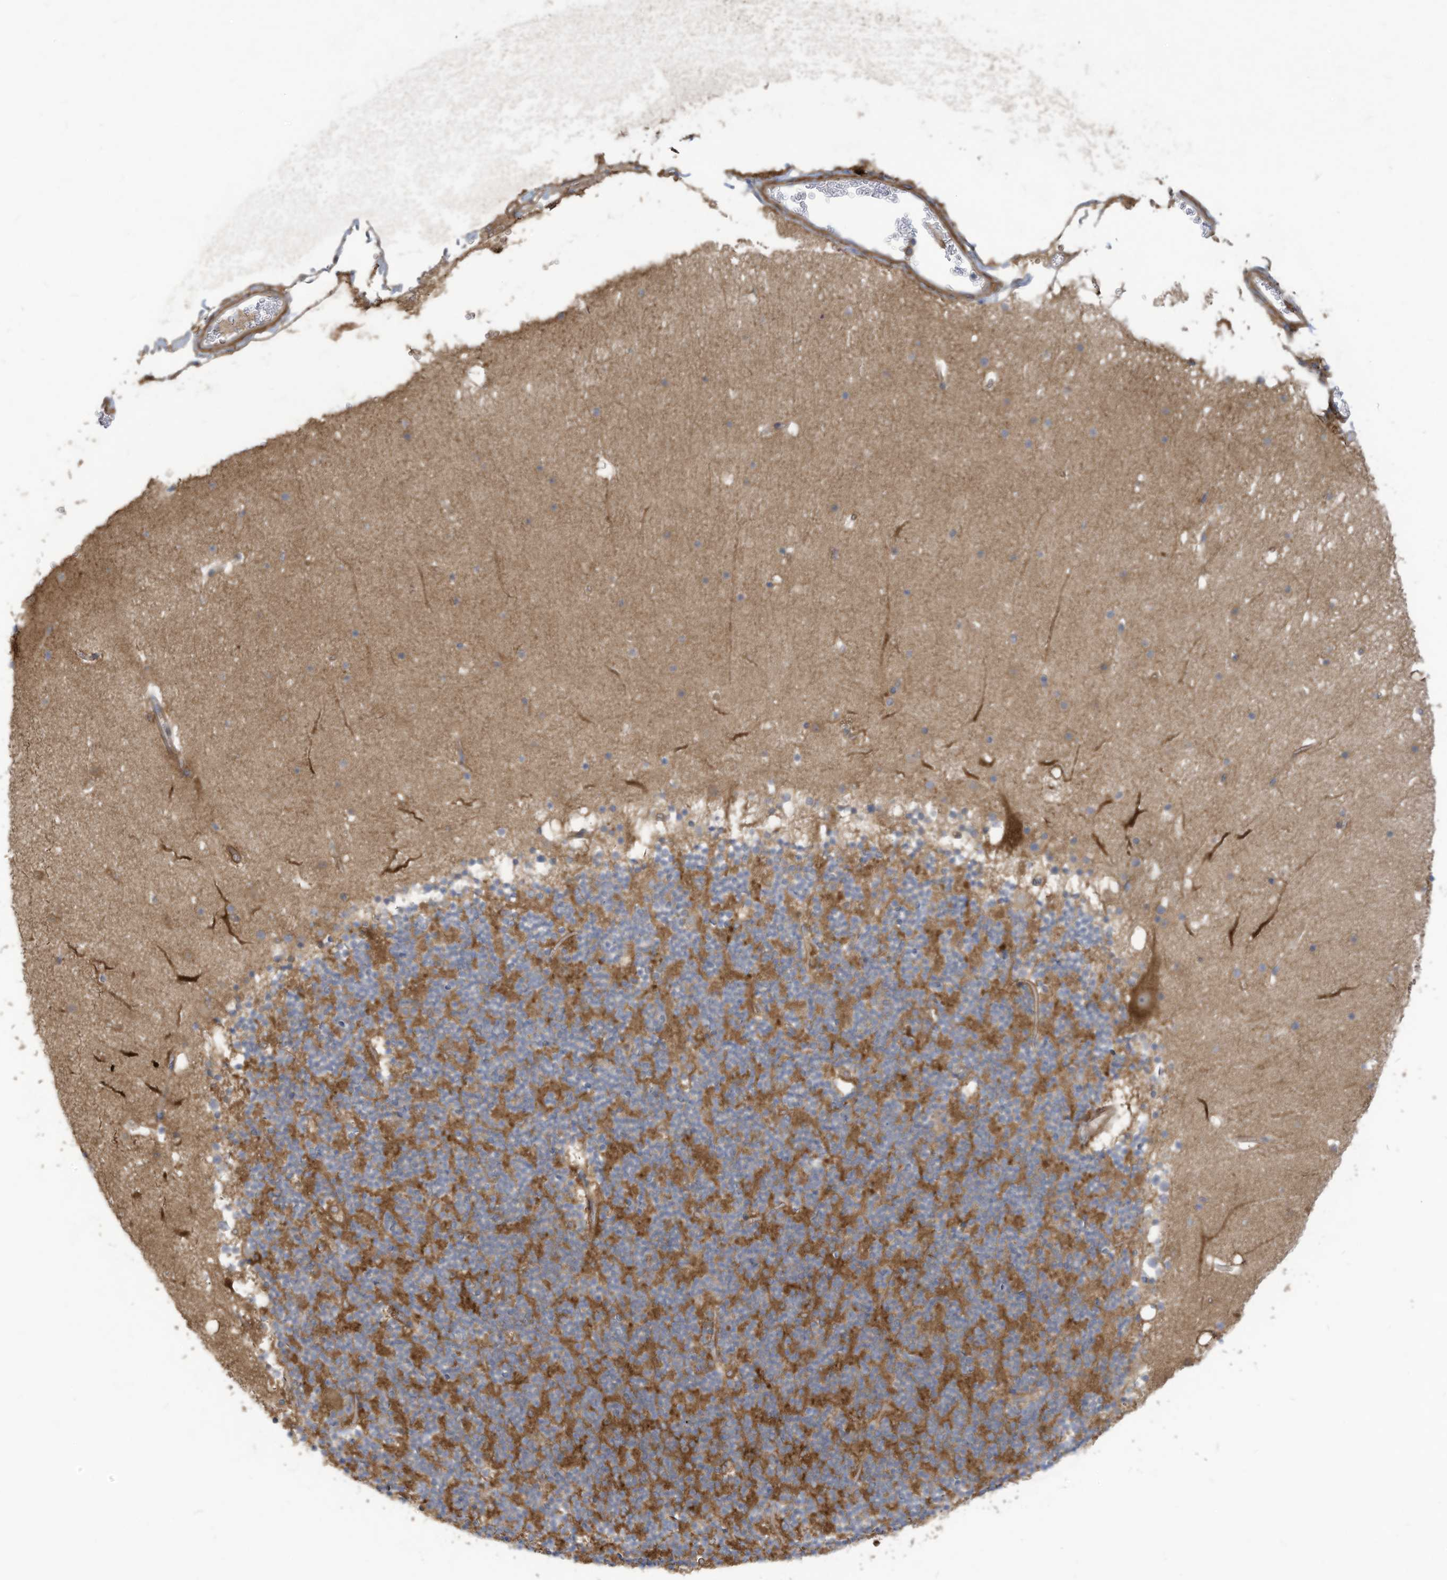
{"staining": {"intensity": "moderate", "quantity": ">75%", "location": "cytoplasmic/membranous"}, "tissue": "cerebellum", "cell_type": "Cells in granular layer", "image_type": "normal", "snomed": [{"axis": "morphology", "description": "Normal tissue, NOS"}, {"axis": "topography", "description": "Cerebellum"}], "caption": "Protein analysis of benign cerebellum reveals moderate cytoplasmic/membranous expression in approximately >75% of cells in granular layer.", "gene": "ADI1", "patient": {"sex": "male", "age": 57}}